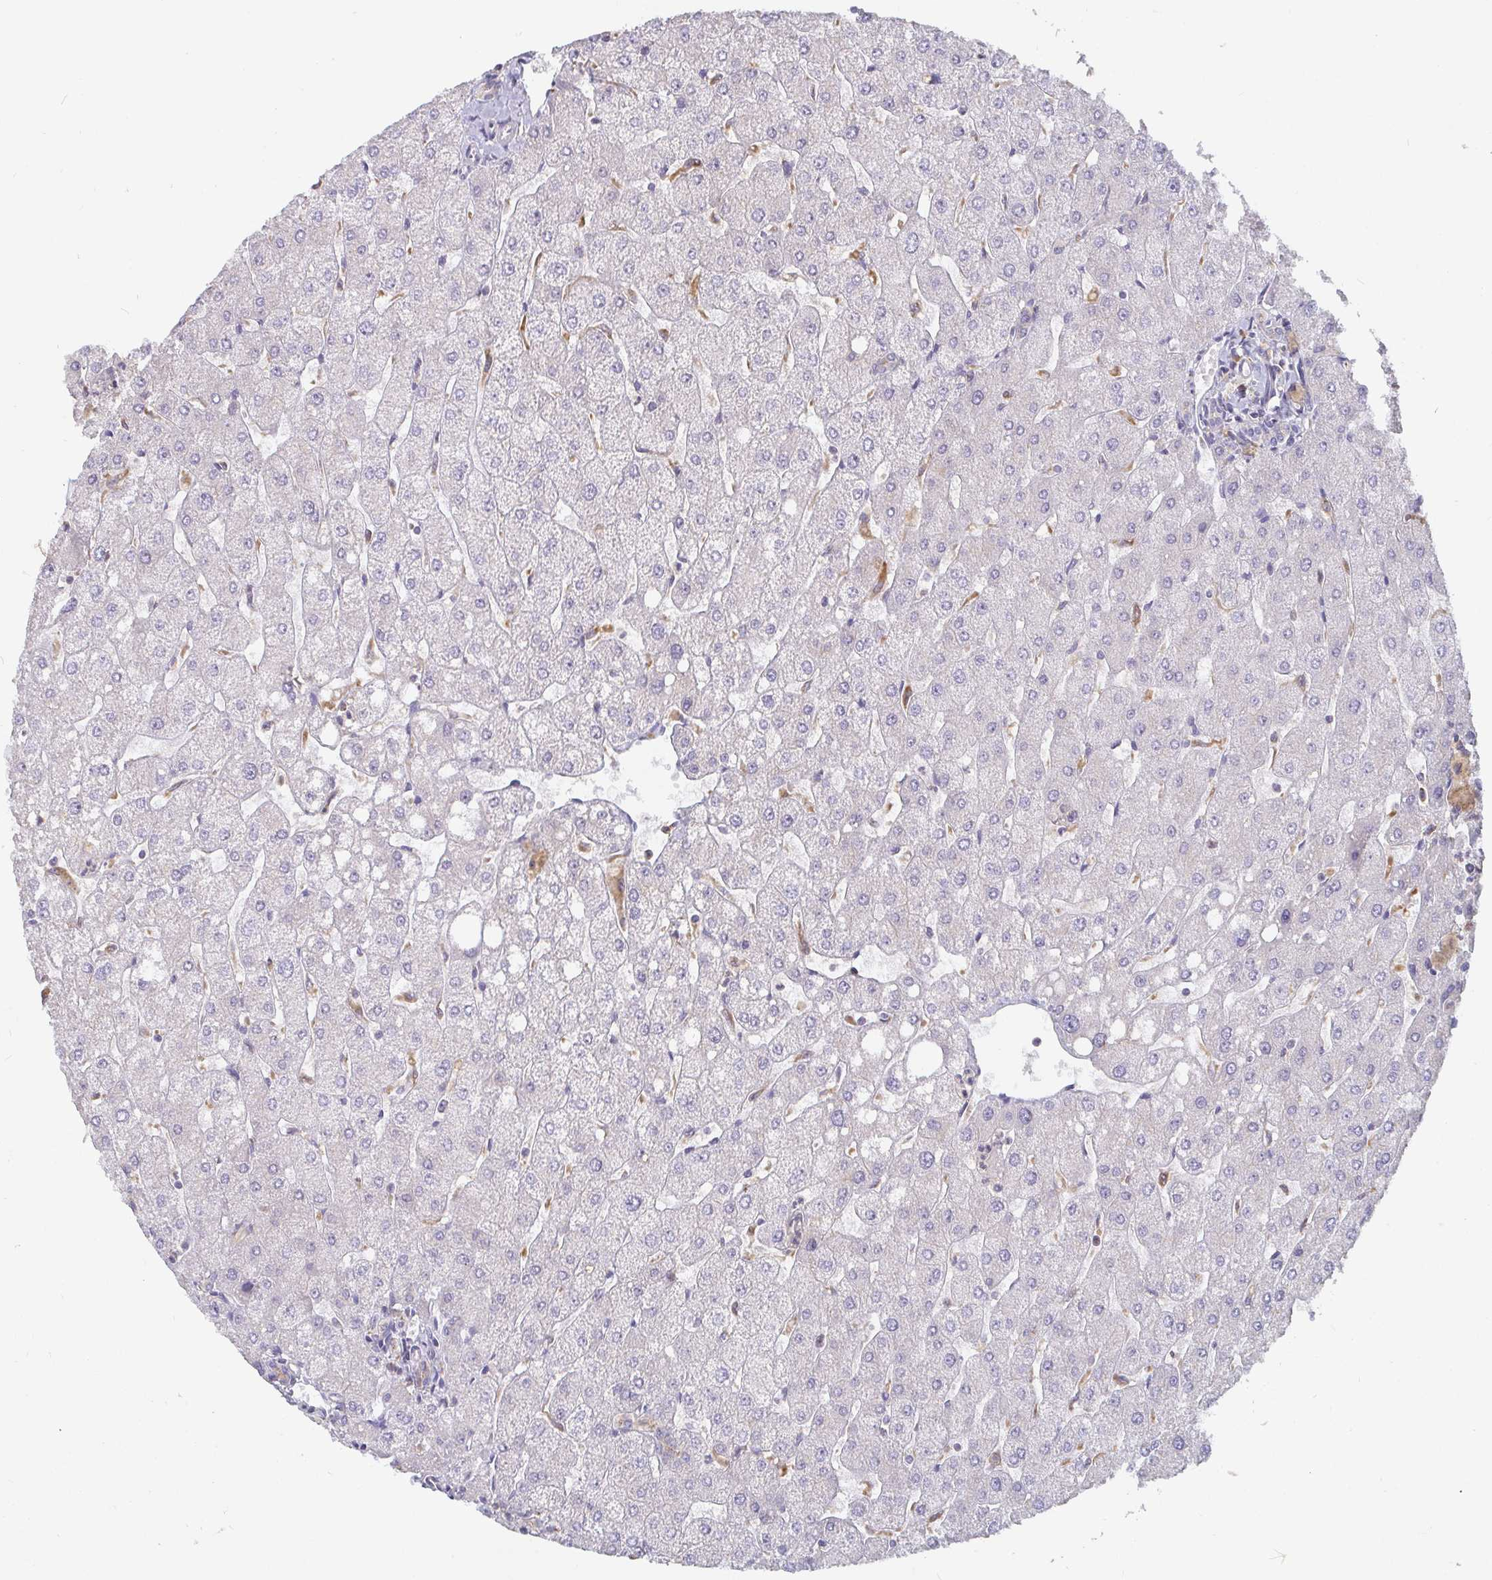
{"staining": {"intensity": "negative", "quantity": "none", "location": "none"}, "tissue": "liver", "cell_type": "Cholangiocytes", "image_type": "normal", "snomed": [{"axis": "morphology", "description": "Normal tissue, NOS"}, {"axis": "topography", "description": "Liver"}], "caption": "This is a histopathology image of immunohistochemistry (IHC) staining of unremarkable liver, which shows no staining in cholangiocytes.", "gene": "CDH18", "patient": {"sex": "male", "age": 67}}